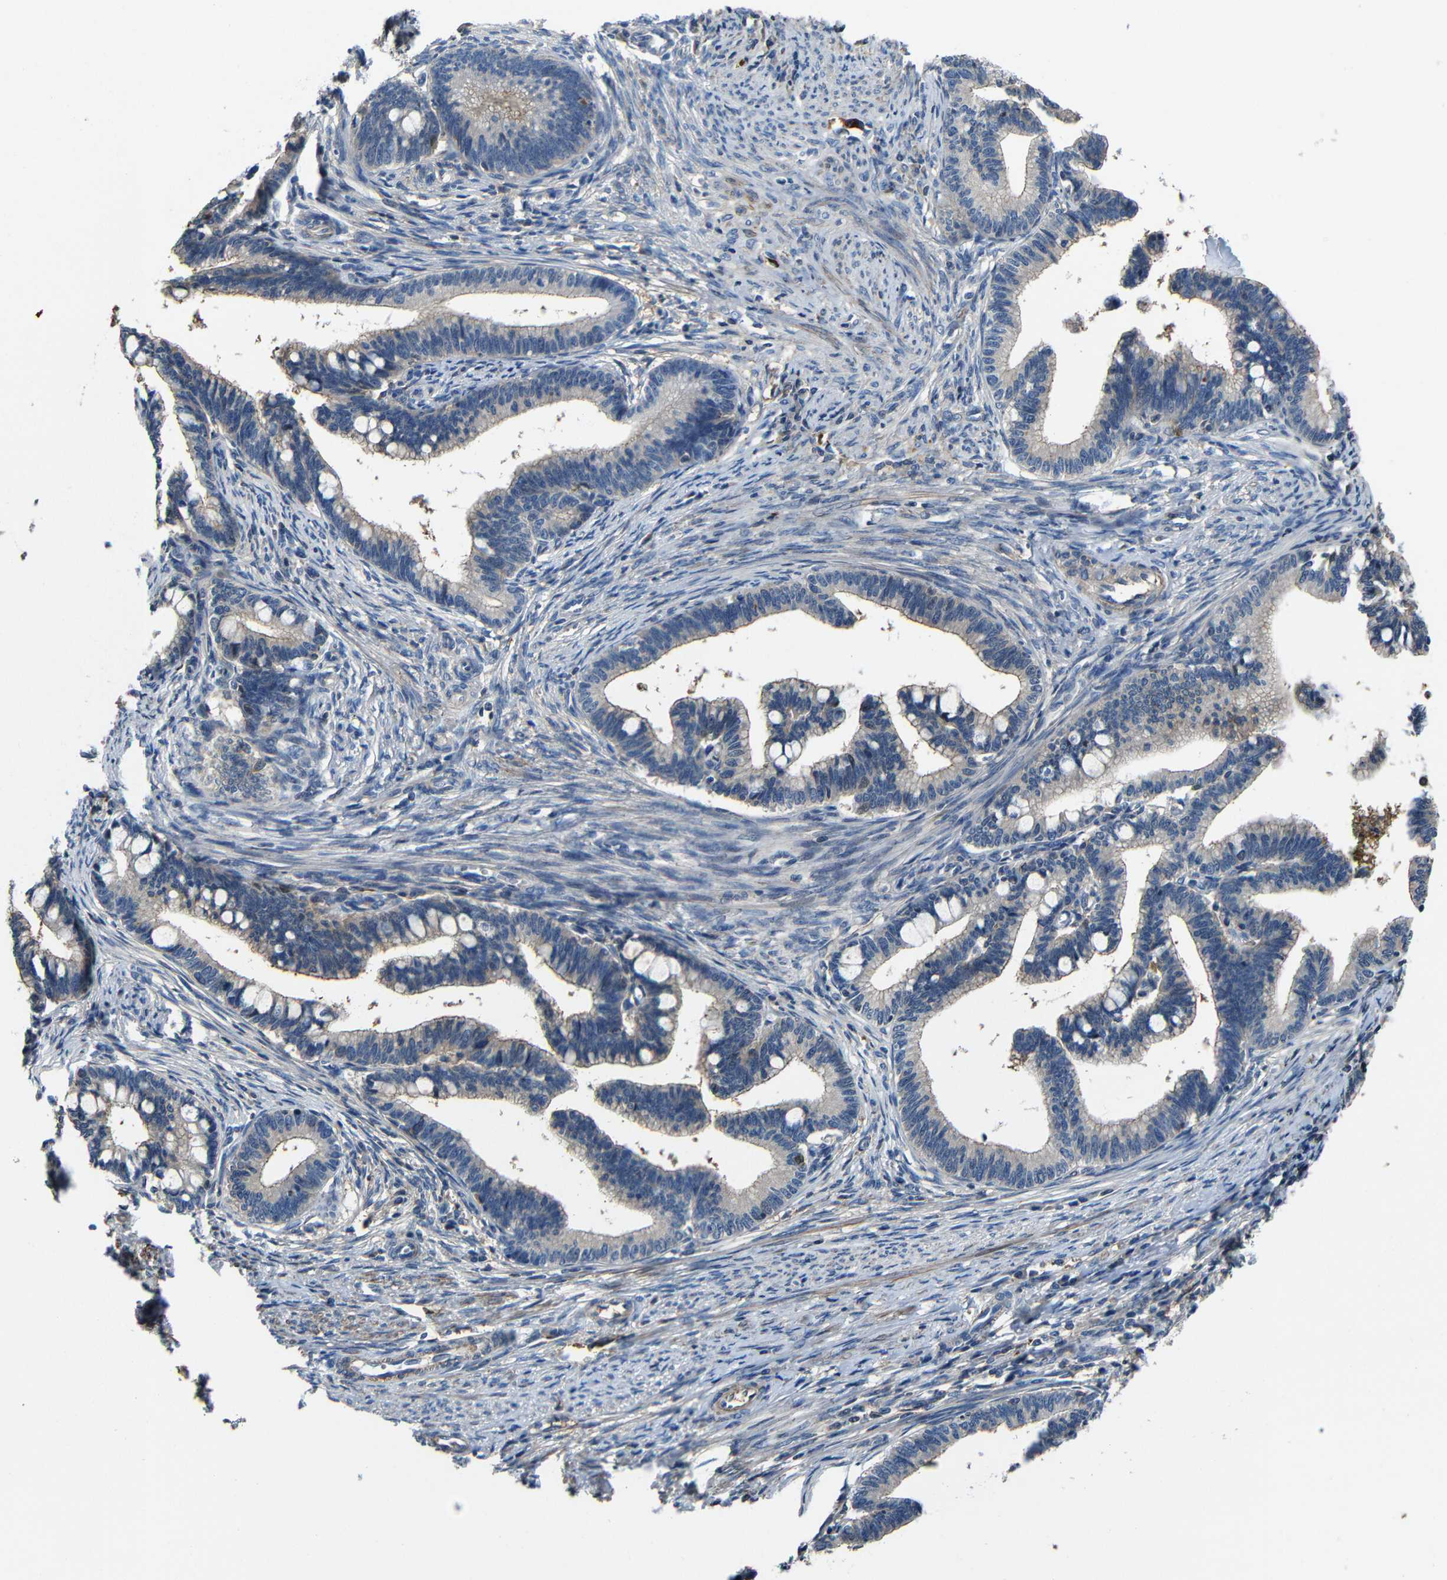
{"staining": {"intensity": "moderate", "quantity": "25%-75%", "location": "cytoplasmic/membranous"}, "tissue": "cervical cancer", "cell_type": "Tumor cells", "image_type": "cancer", "snomed": [{"axis": "morphology", "description": "Adenocarcinoma, NOS"}, {"axis": "topography", "description": "Cervix"}], "caption": "Cervical adenocarcinoma stained with DAB immunohistochemistry (IHC) exhibits medium levels of moderate cytoplasmic/membranous expression in about 25%-75% of tumor cells.", "gene": "GDI1", "patient": {"sex": "female", "age": 36}}